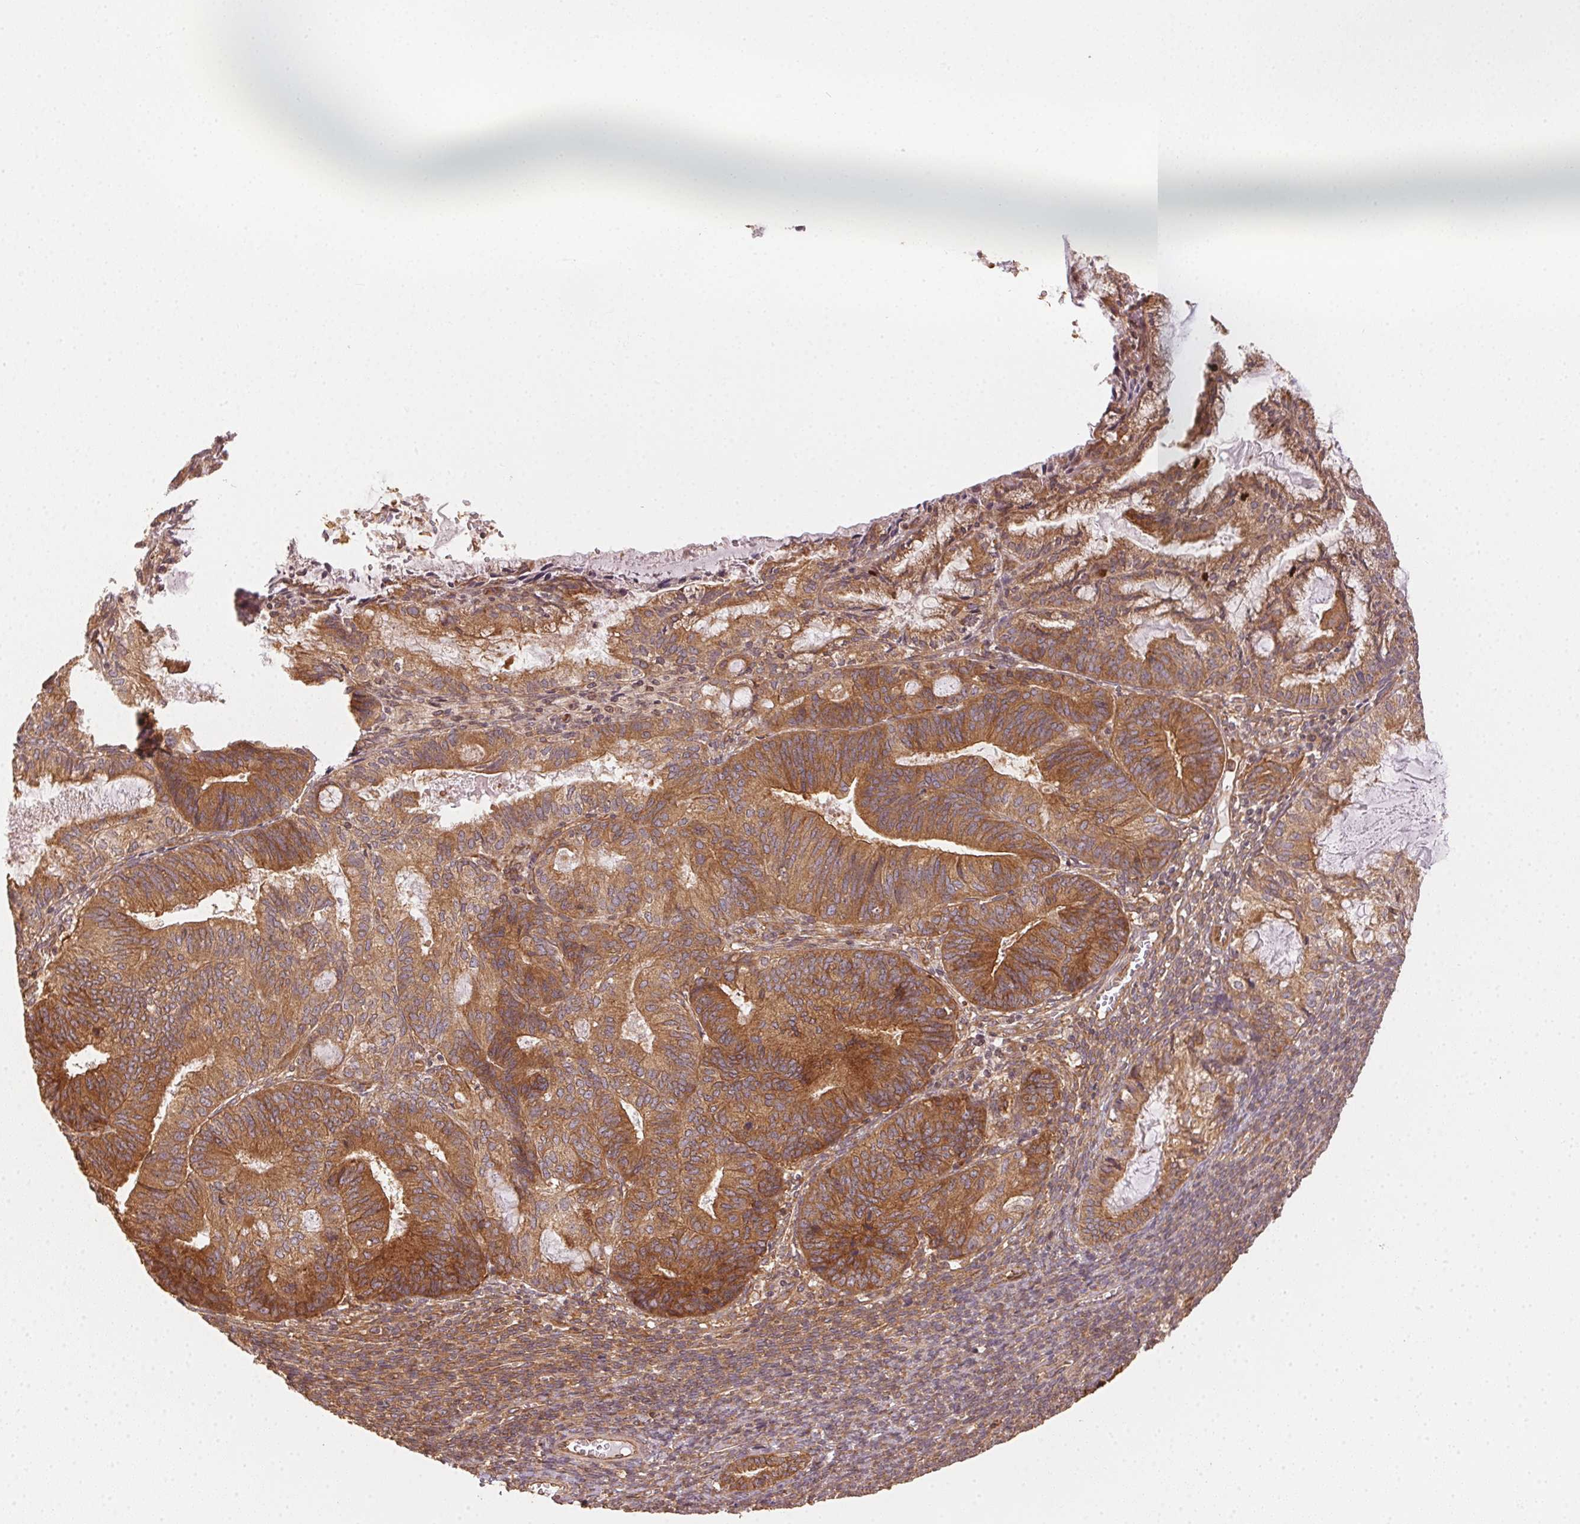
{"staining": {"intensity": "moderate", "quantity": ">75%", "location": "cytoplasmic/membranous"}, "tissue": "endometrial cancer", "cell_type": "Tumor cells", "image_type": "cancer", "snomed": [{"axis": "morphology", "description": "Adenocarcinoma, NOS"}, {"axis": "topography", "description": "Endometrium"}], "caption": "Immunohistochemical staining of endometrial cancer (adenocarcinoma) reveals moderate cytoplasmic/membranous protein staining in approximately >75% of tumor cells. (brown staining indicates protein expression, while blue staining denotes nuclei).", "gene": "STRN4", "patient": {"sex": "female", "age": 86}}